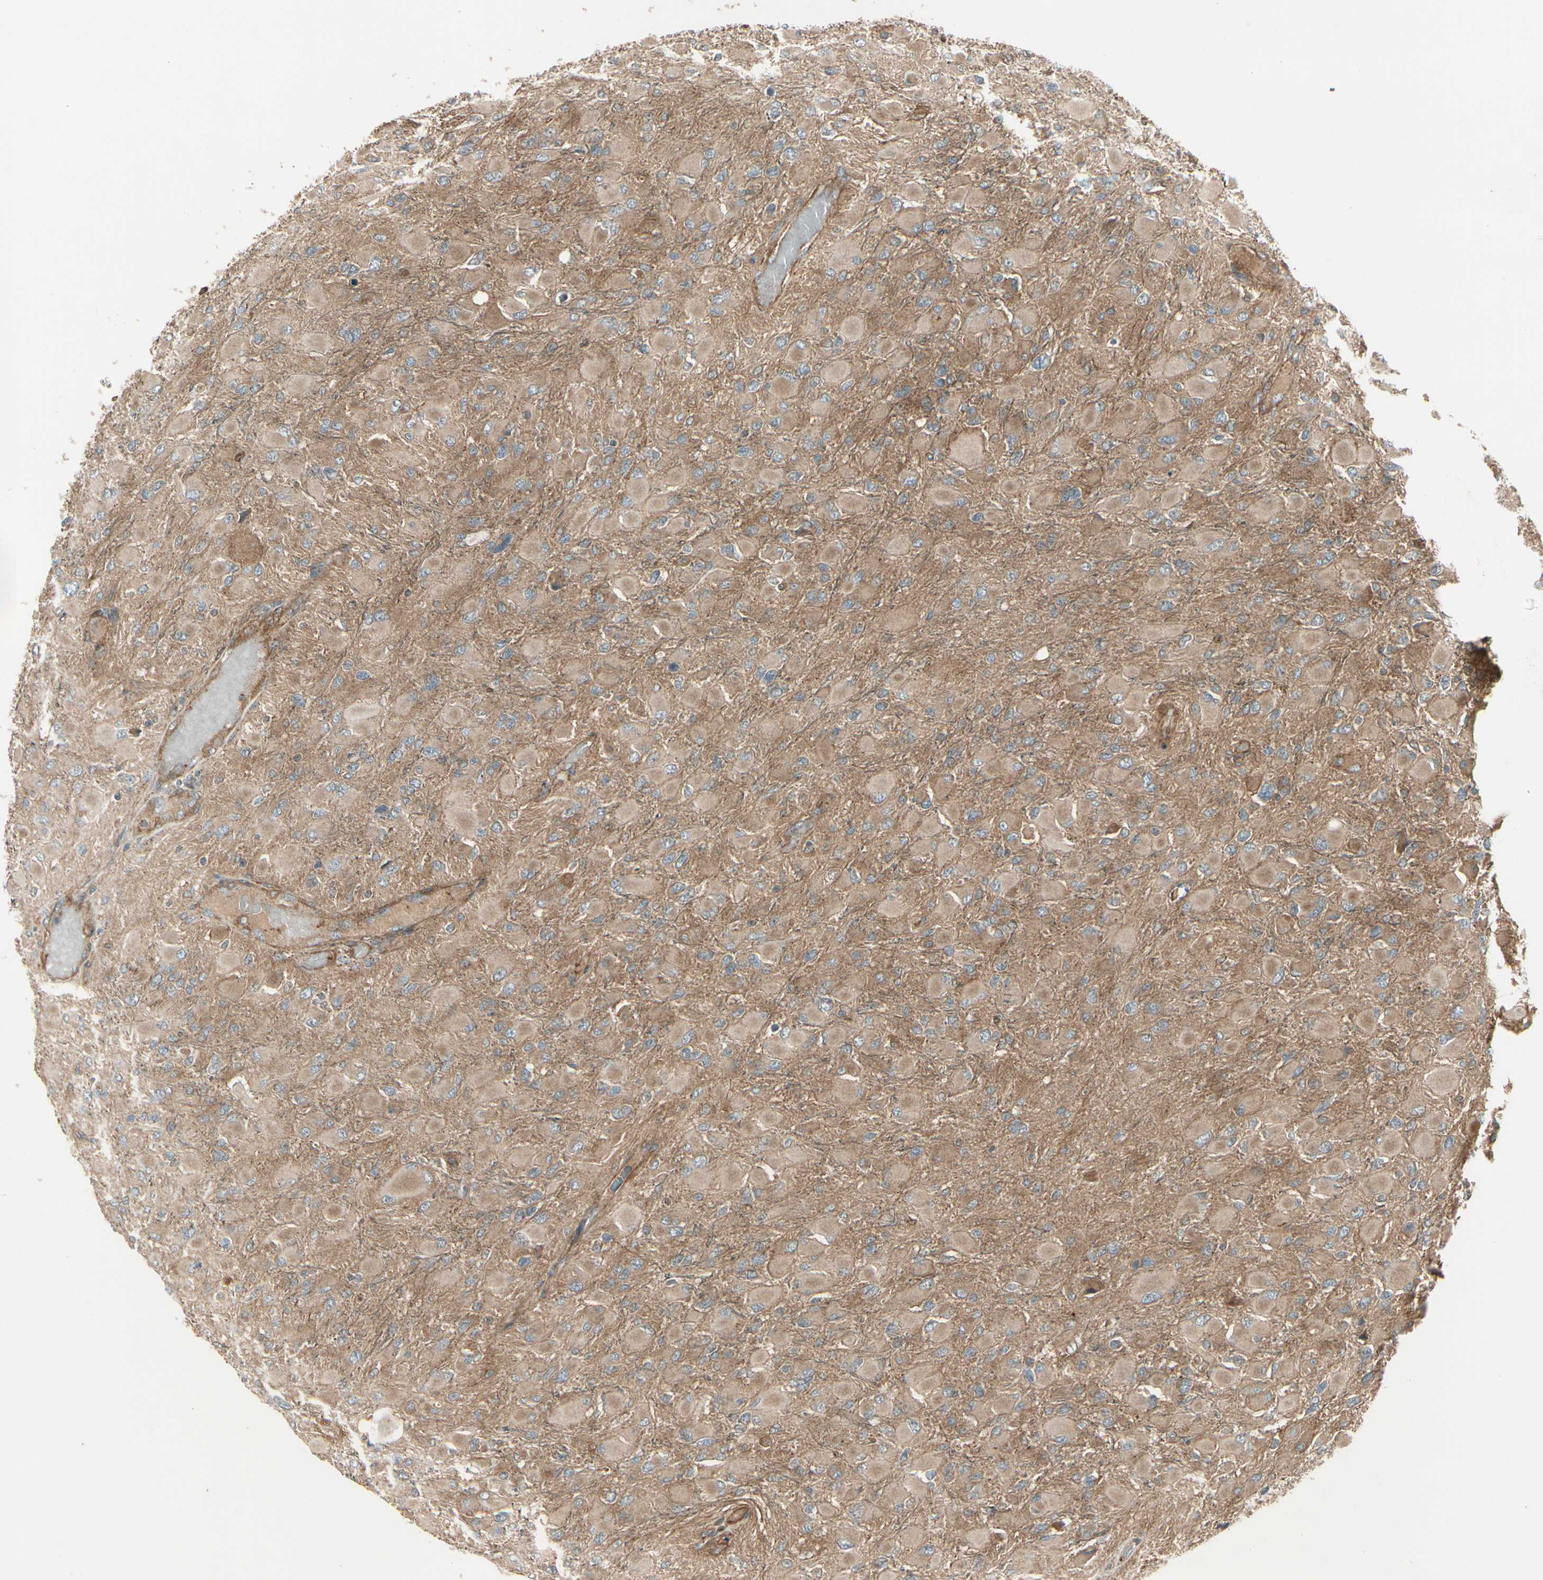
{"staining": {"intensity": "moderate", "quantity": ">75%", "location": "cytoplasmic/membranous"}, "tissue": "glioma", "cell_type": "Tumor cells", "image_type": "cancer", "snomed": [{"axis": "morphology", "description": "Glioma, malignant, High grade"}, {"axis": "topography", "description": "Cerebral cortex"}], "caption": "Immunohistochemistry (IHC) (DAB) staining of high-grade glioma (malignant) displays moderate cytoplasmic/membranous protein expression in about >75% of tumor cells. The staining was performed using DAB (3,3'-diaminobenzidine) to visualize the protein expression in brown, while the nuclei were stained in blue with hematoxylin (Magnification: 20x).", "gene": "FKBP15", "patient": {"sex": "female", "age": 36}}